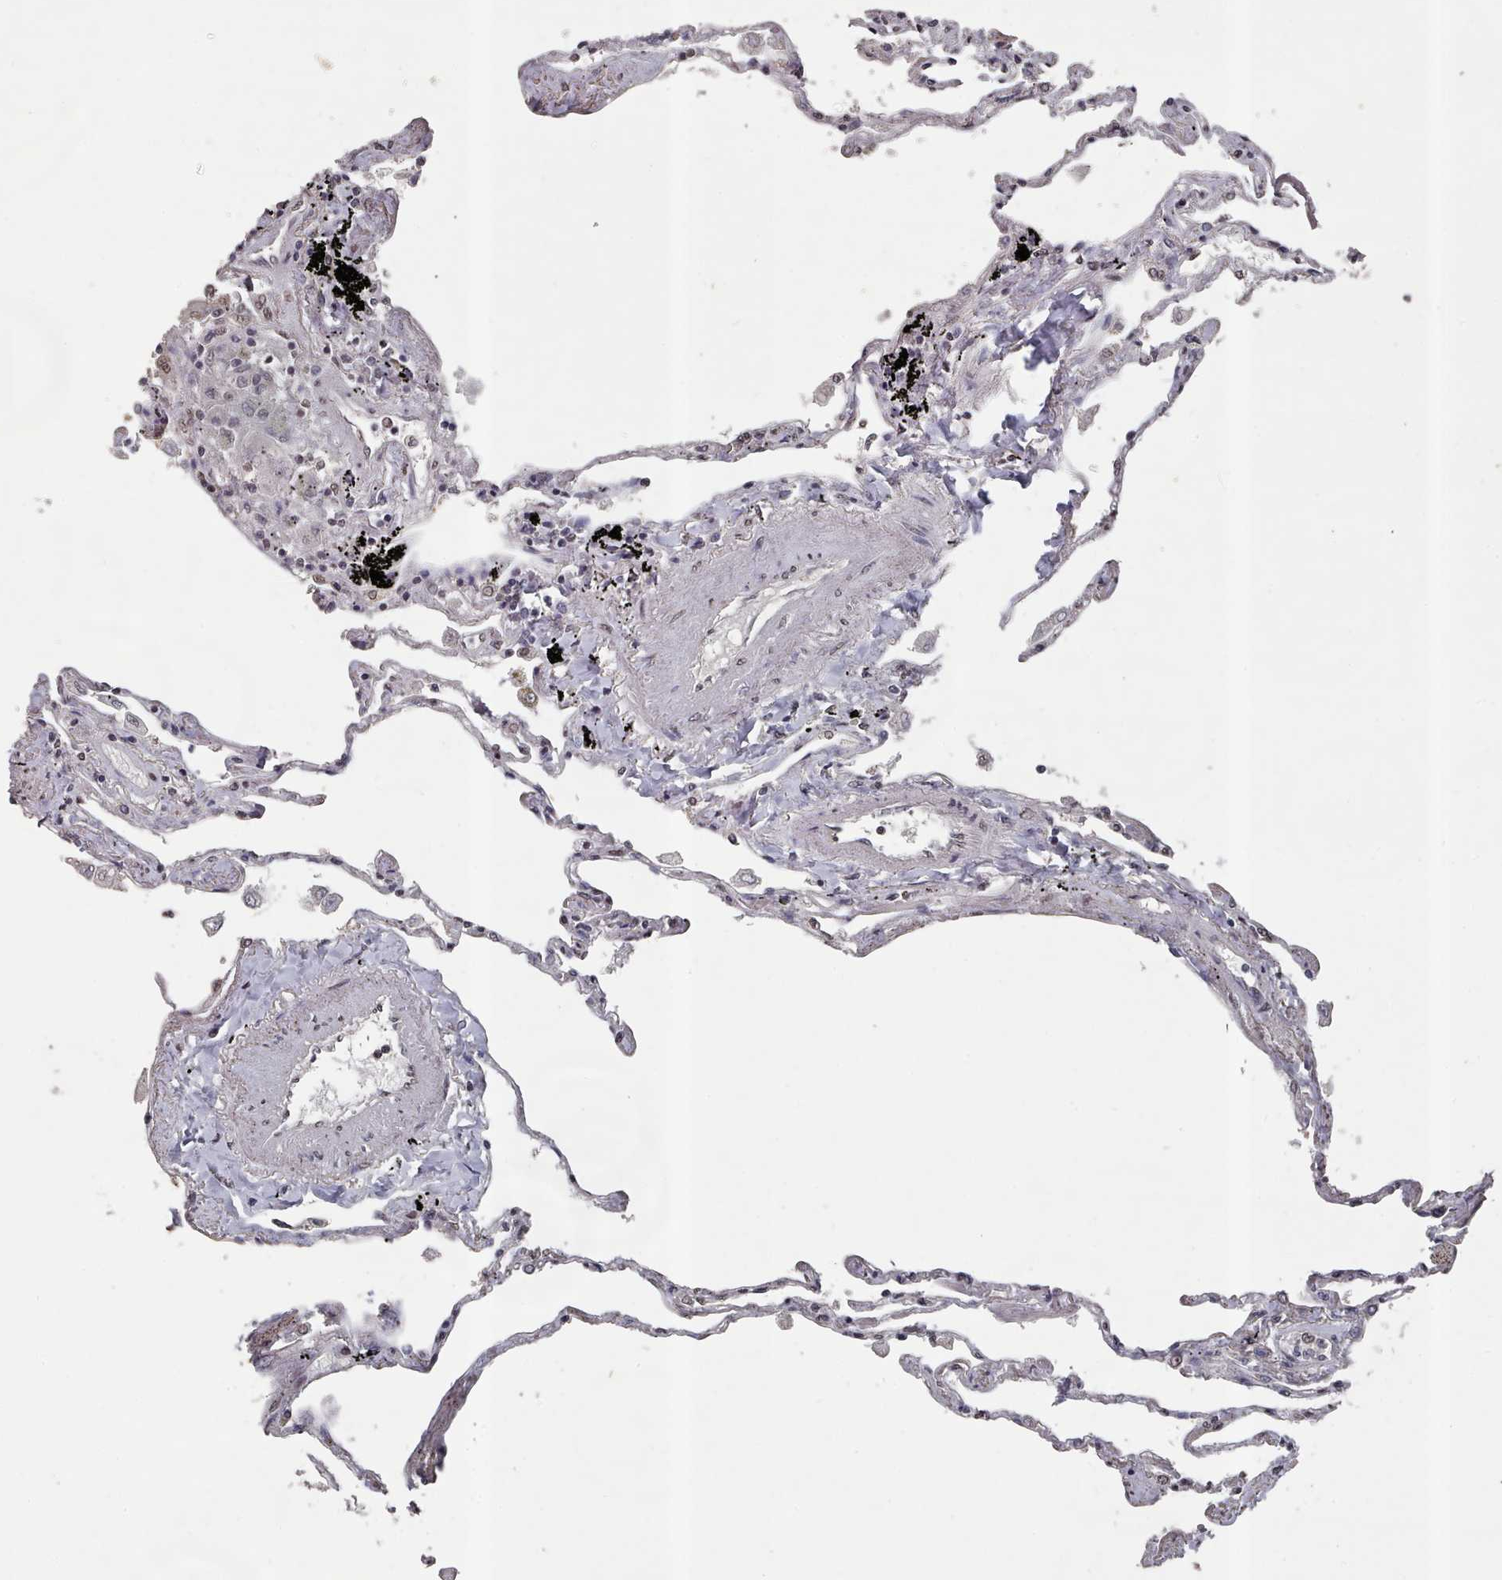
{"staining": {"intensity": "moderate", "quantity": "25%-75%", "location": "nuclear"}, "tissue": "lung", "cell_type": "Alveolar cells", "image_type": "normal", "snomed": [{"axis": "morphology", "description": "Normal tissue, NOS"}, {"axis": "topography", "description": "Lung"}], "caption": "Immunohistochemistry image of benign lung stained for a protein (brown), which exhibits medium levels of moderate nuclear expression in approximately 25%-75% of alveolar cells.", "gene": "PNRC2", "patient": {"sex": "female", "age": 67}}